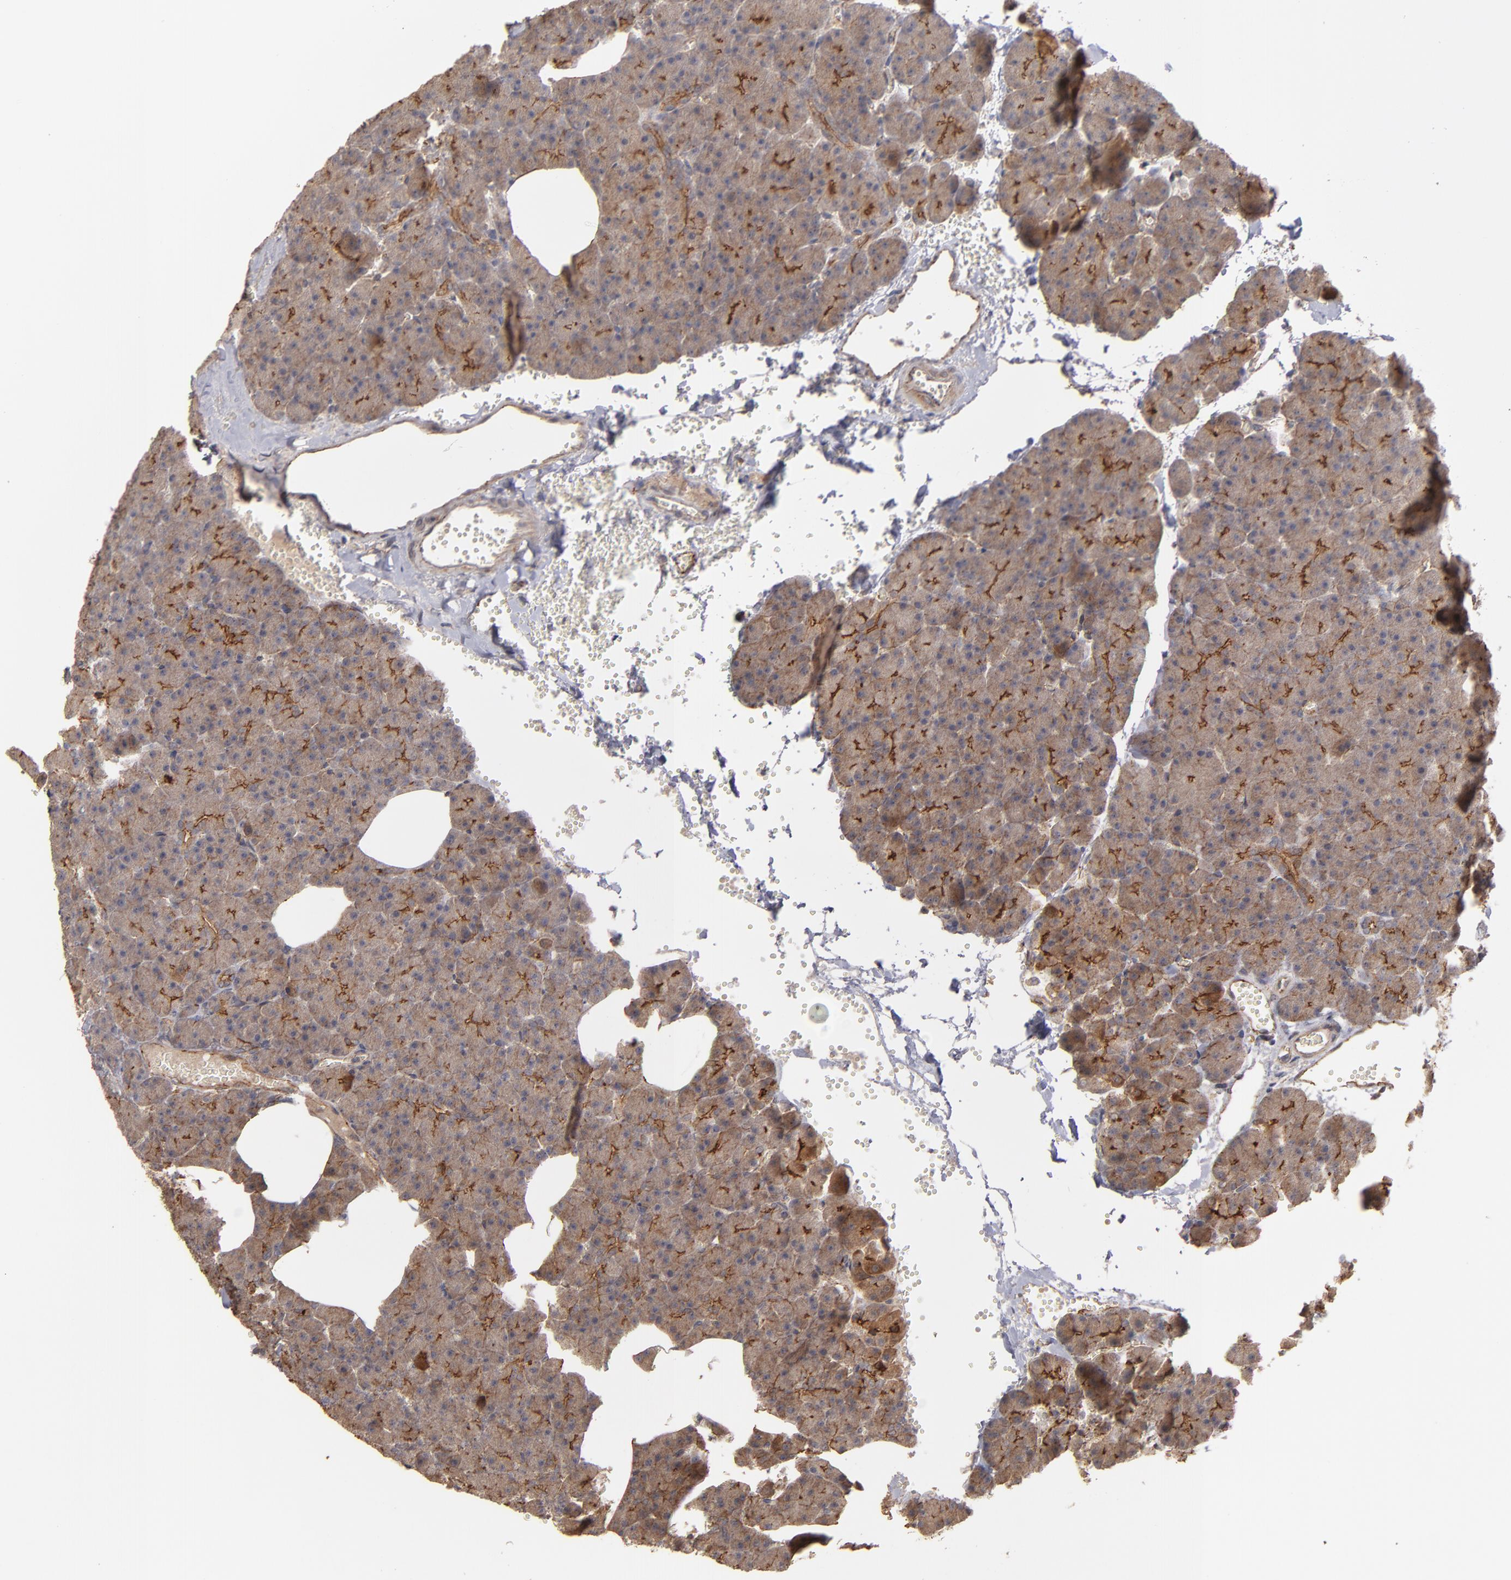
{"staining": {"intensity": "strong", "quantity": ">75%", "location": "cytoplasmic/membranous"}, "tissue": "pancreas", "cell_type": "Exocrine glandular cells", "image_type": "normal", "snomed": [{"axis": "morphology", "description": "Normal tissue, NOS"}, {"axis": "topography", "description": "Pancreas"}], "caption": "Immunohistochemical staining of unremarkable human pancreas demonstrates strong cytoplasmic/membranous protein staining in approximately >75% of exocrine glandular cells. (DAB IHC, brown staining for protein, blue staining for nuclei).", "gene": "TJP1", "patient": {"sex": "female", "age": 35}}